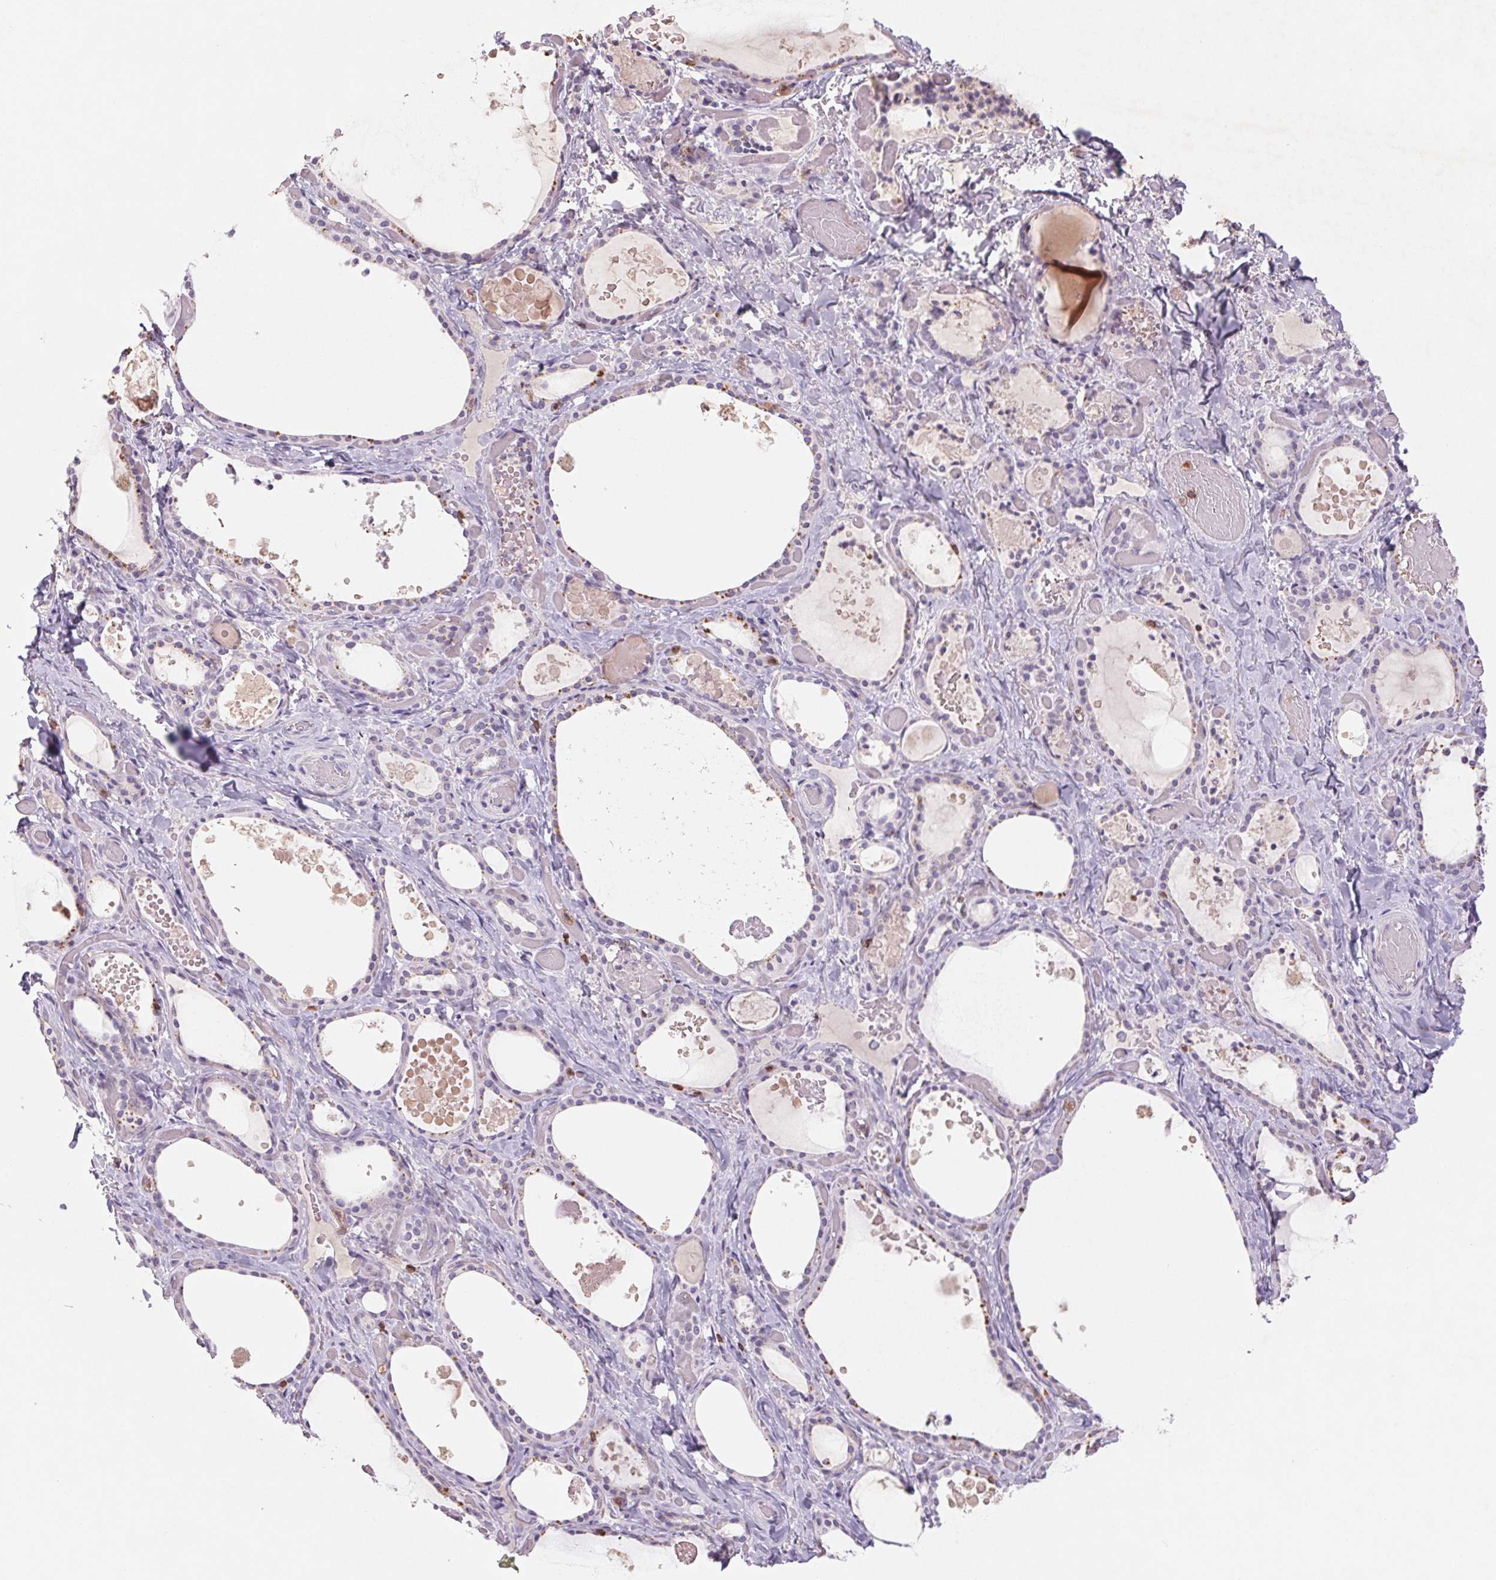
{"staining": {"intensity": "weak", "quantity": "<25%", "location": "cytoplasmic/membranous"}, "tissue": "thyroid gland", "cell_type": "Glandular cells", "image_type": "normal", "snomed": [{"axis": "morphology", "description": "Normal tissue, NOS"}, {"axis": "topography", "description": "Thyroid gland"}], "caption": "A photomicrograph of thyroid gland stained for a protein demonstrates no brown staining in glandular cells. (DAB immunohistochemistry (IHC) with hematoxylin counter stain).", "gene": "KIF26A", "patient": {"sex": "female", "age": 56}}